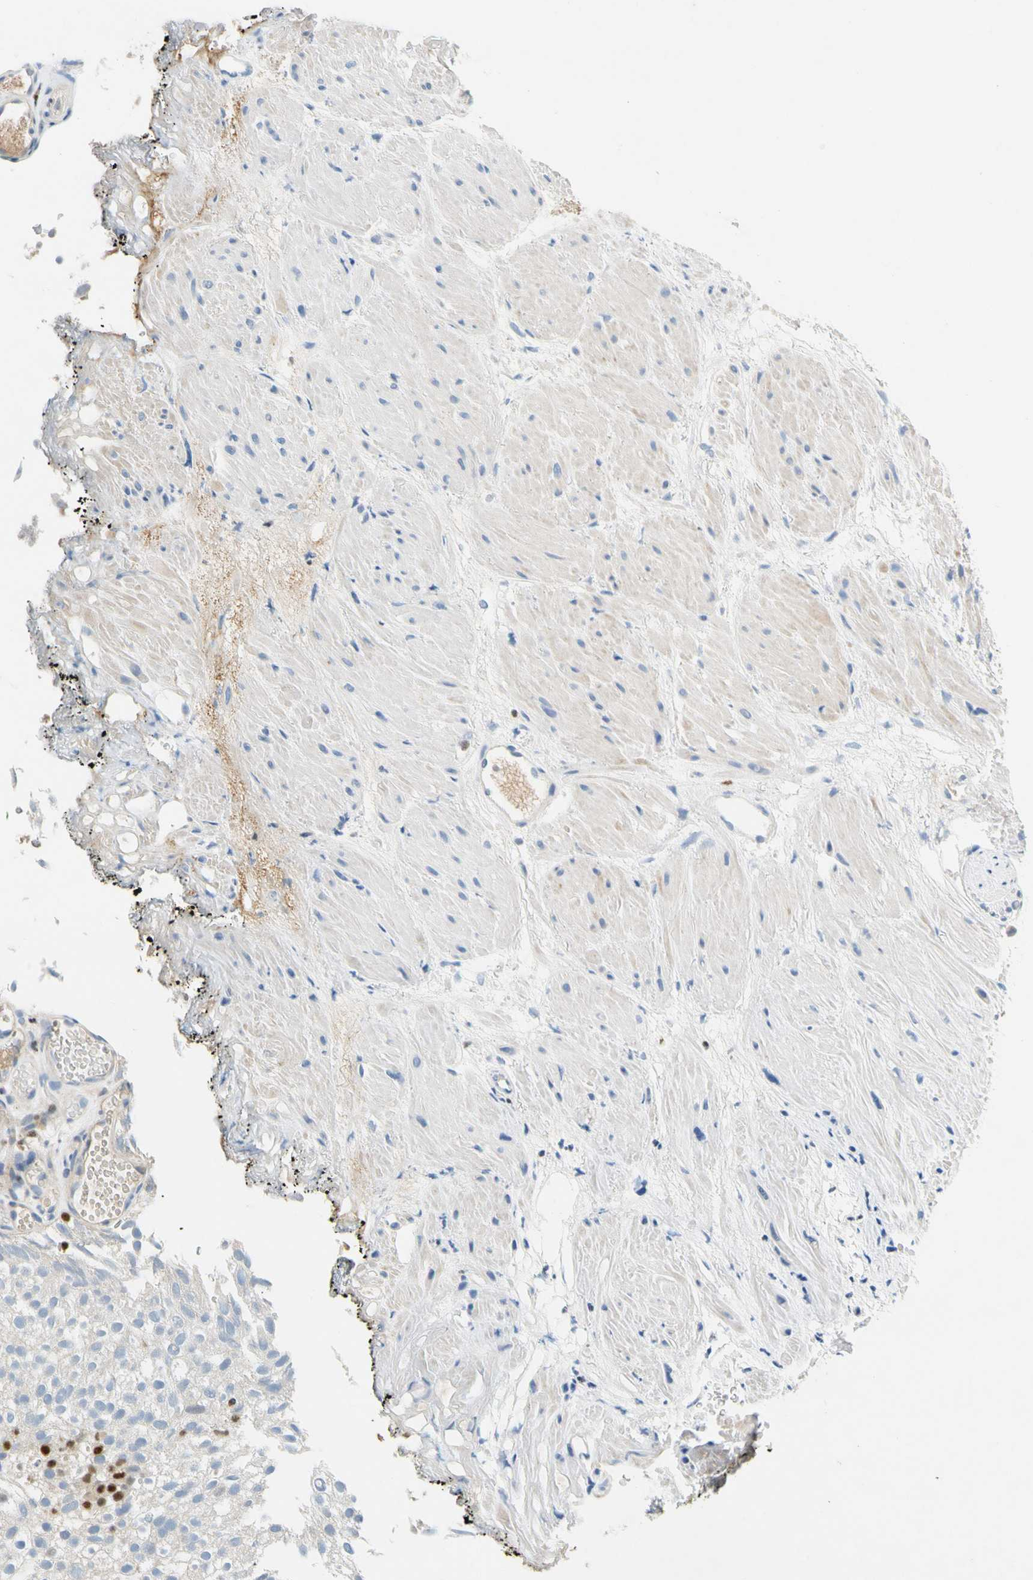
{"staining": {"intensity": "weak", "quantity": "<25%", "location": "cytoplasmic/membranous"}, "tissue": "urothelial cancer", "cell_type": "Tumor cells", "image_type": "cancer", "snomed": [{"axis": "morphology", "description": "Urothelial carcinoma, Low grade"}, {"axis": "topography", "description": "Urinary bladder"}], "caption": "Immunohistochemistry of urothelial cancer exhibits no expression in tumor cells.", "gene": "SP140", "patient": {"sex": "male", "age": 78}}